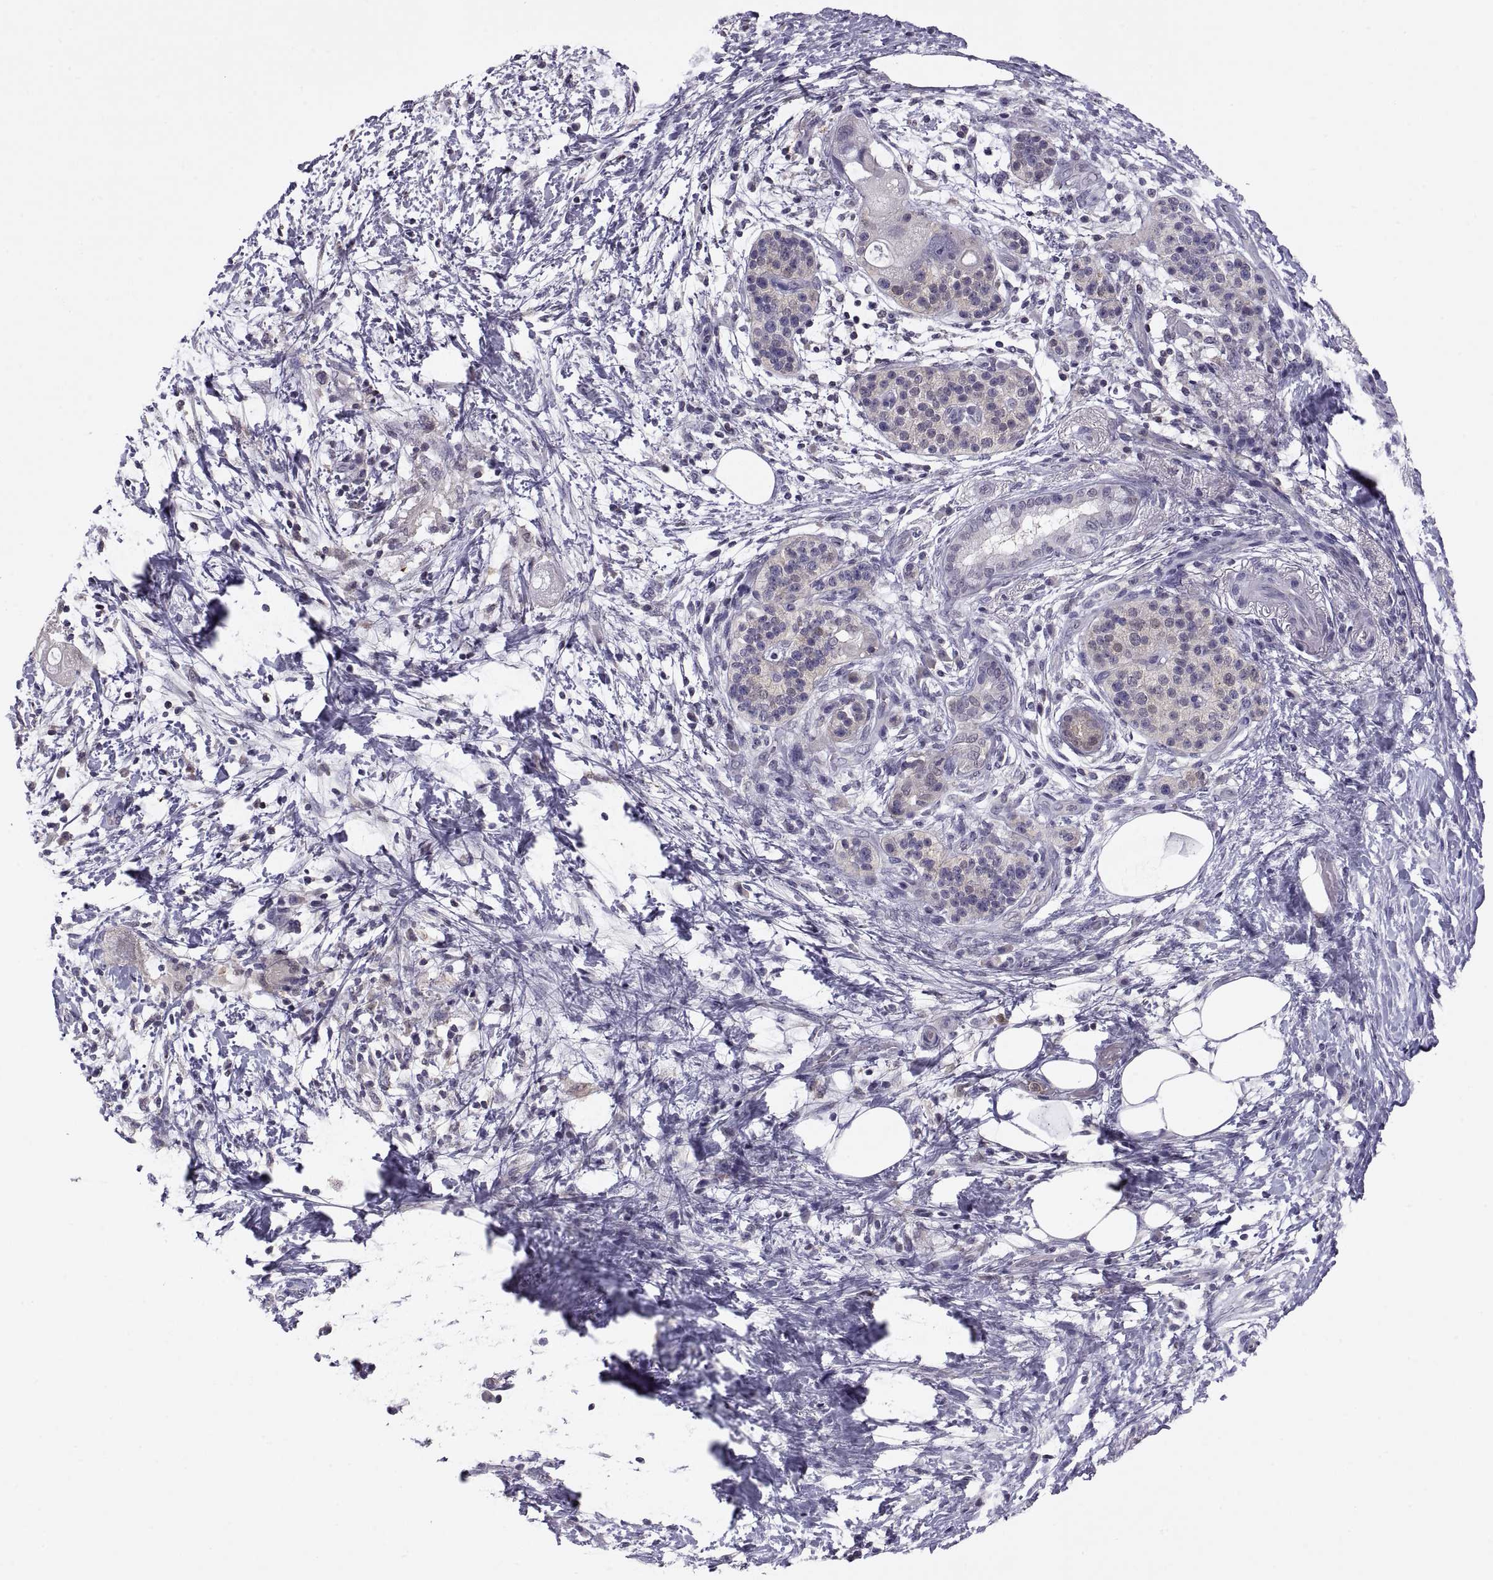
{"staining": {"intensity": "negative", "quantity": "none", "location": "none"}, "tissue": "pancreatic cancer", "cell_type": "Tumor cells", "image_type": "cancer", "snomed": [{"axis": "morphology", "description": "Adenocarcinoma, NOS"}, {"axis": "topography", "description": "Pancreas"}], "caption": "IHC of pancreatic cancer exhibits no staining in tumor cells.", "gene": "FGF9", "patient": {"sex": "female", "age": 72}}